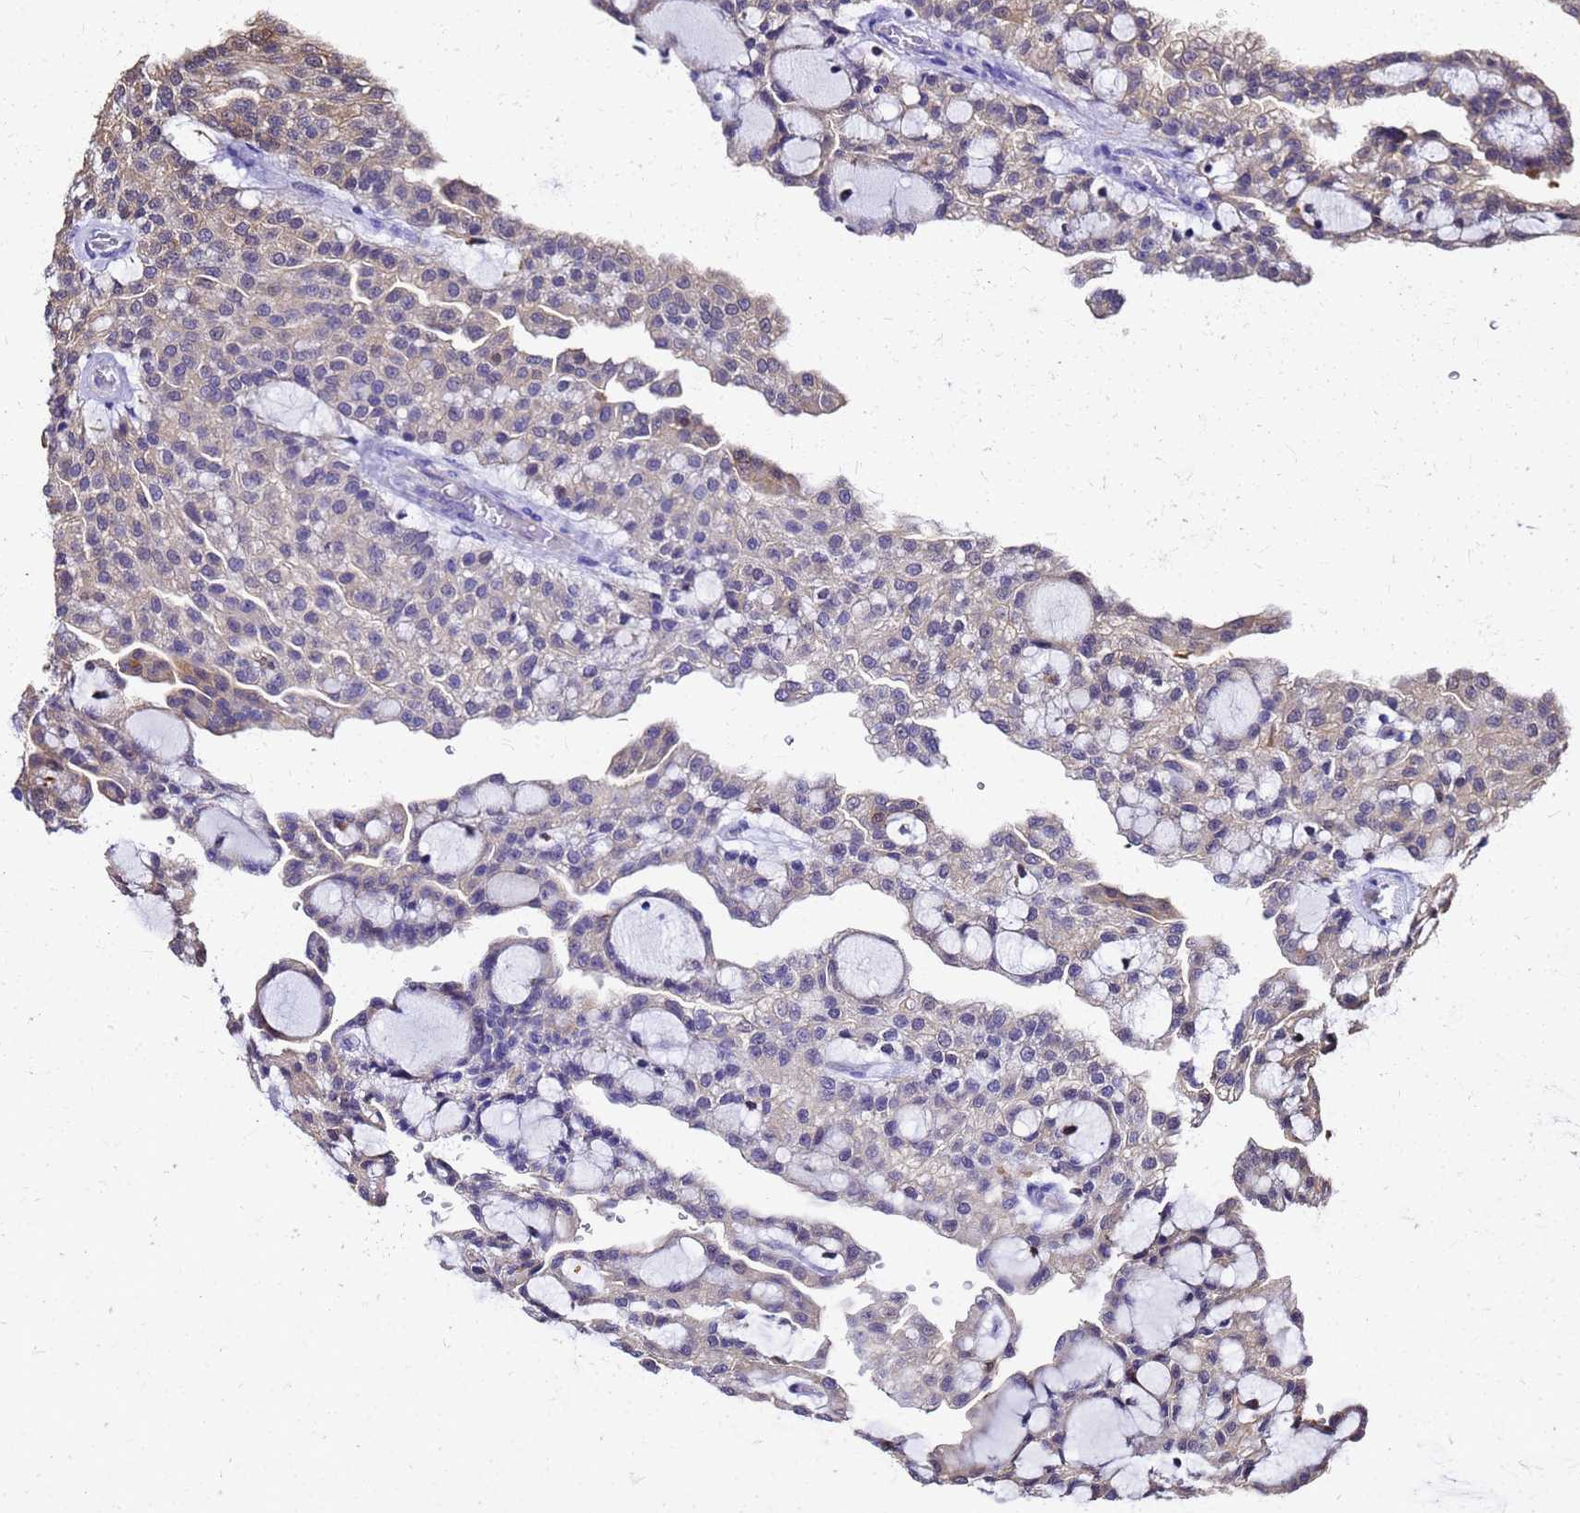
{"staining": {"intensity": "weak", "quantity": "25%-75%", "location": "cytoplasmic/membranous"}, "tissue": "renal cancer", "cell_type": "Tumor cells", "image_type": "cancer", "snomed": [{"axis": "morphology", "description": "Adenocarcinoma, NOS"}, {"axis": "topography", "description": "Kidney"}], "caption": "Immunohistochemistry (IHC) staining of renal cancer (adenocarcinoma), which demonstrates low levels of weak cytoplasmic/membranous expression in approximately 25%-75% of tumor cells indicating weak cytoplasmic/membranous protein staining. The staining was performed using DAB (3,3'-diaminobenzidine) (brown) for protein detection and nuclei were counterstained in hematoxylin (blue).", "gene": "S100A11", "patient": {"sex": "male", "age": 63}}